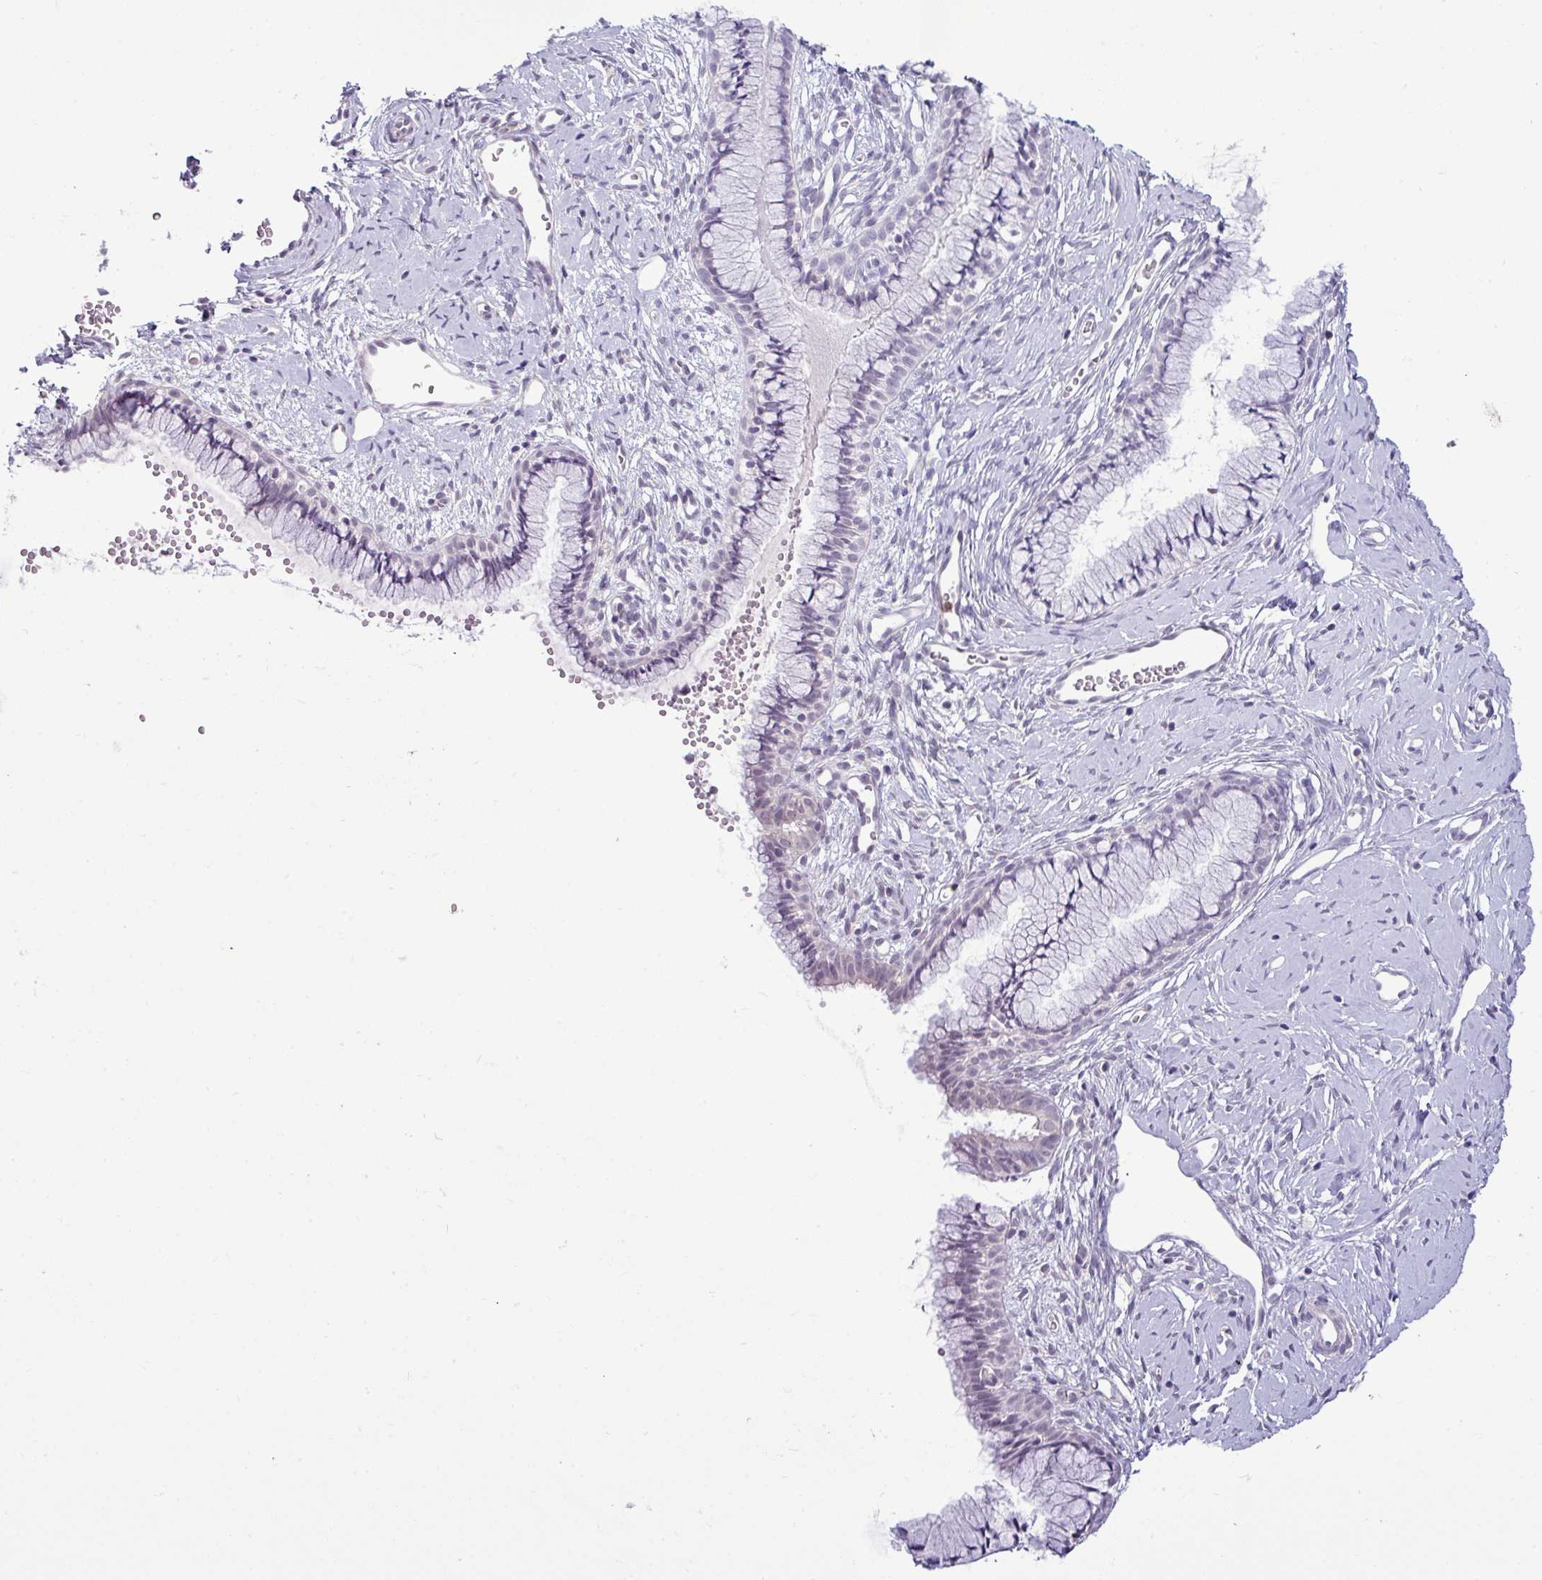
{"staining": {"intensity": "negative", "quantity": "none", "location": "none"}, "tissue": "cervix", "cell_type": "Glandular cells", "image_type": "normal", "snomed": [{"axis": "morphology", "description": "Normal tissue, NOS"}, {"axis": "topography", "description": "Cervix"}], "caption": "Glandular cells are negative for brown protein staining in benign cervix. (Immunohistochemistry (ihc), brightfield microscopy, high magnification).", "gene": "HBEGF", "patient": {"sex": "female", "age": 40}}